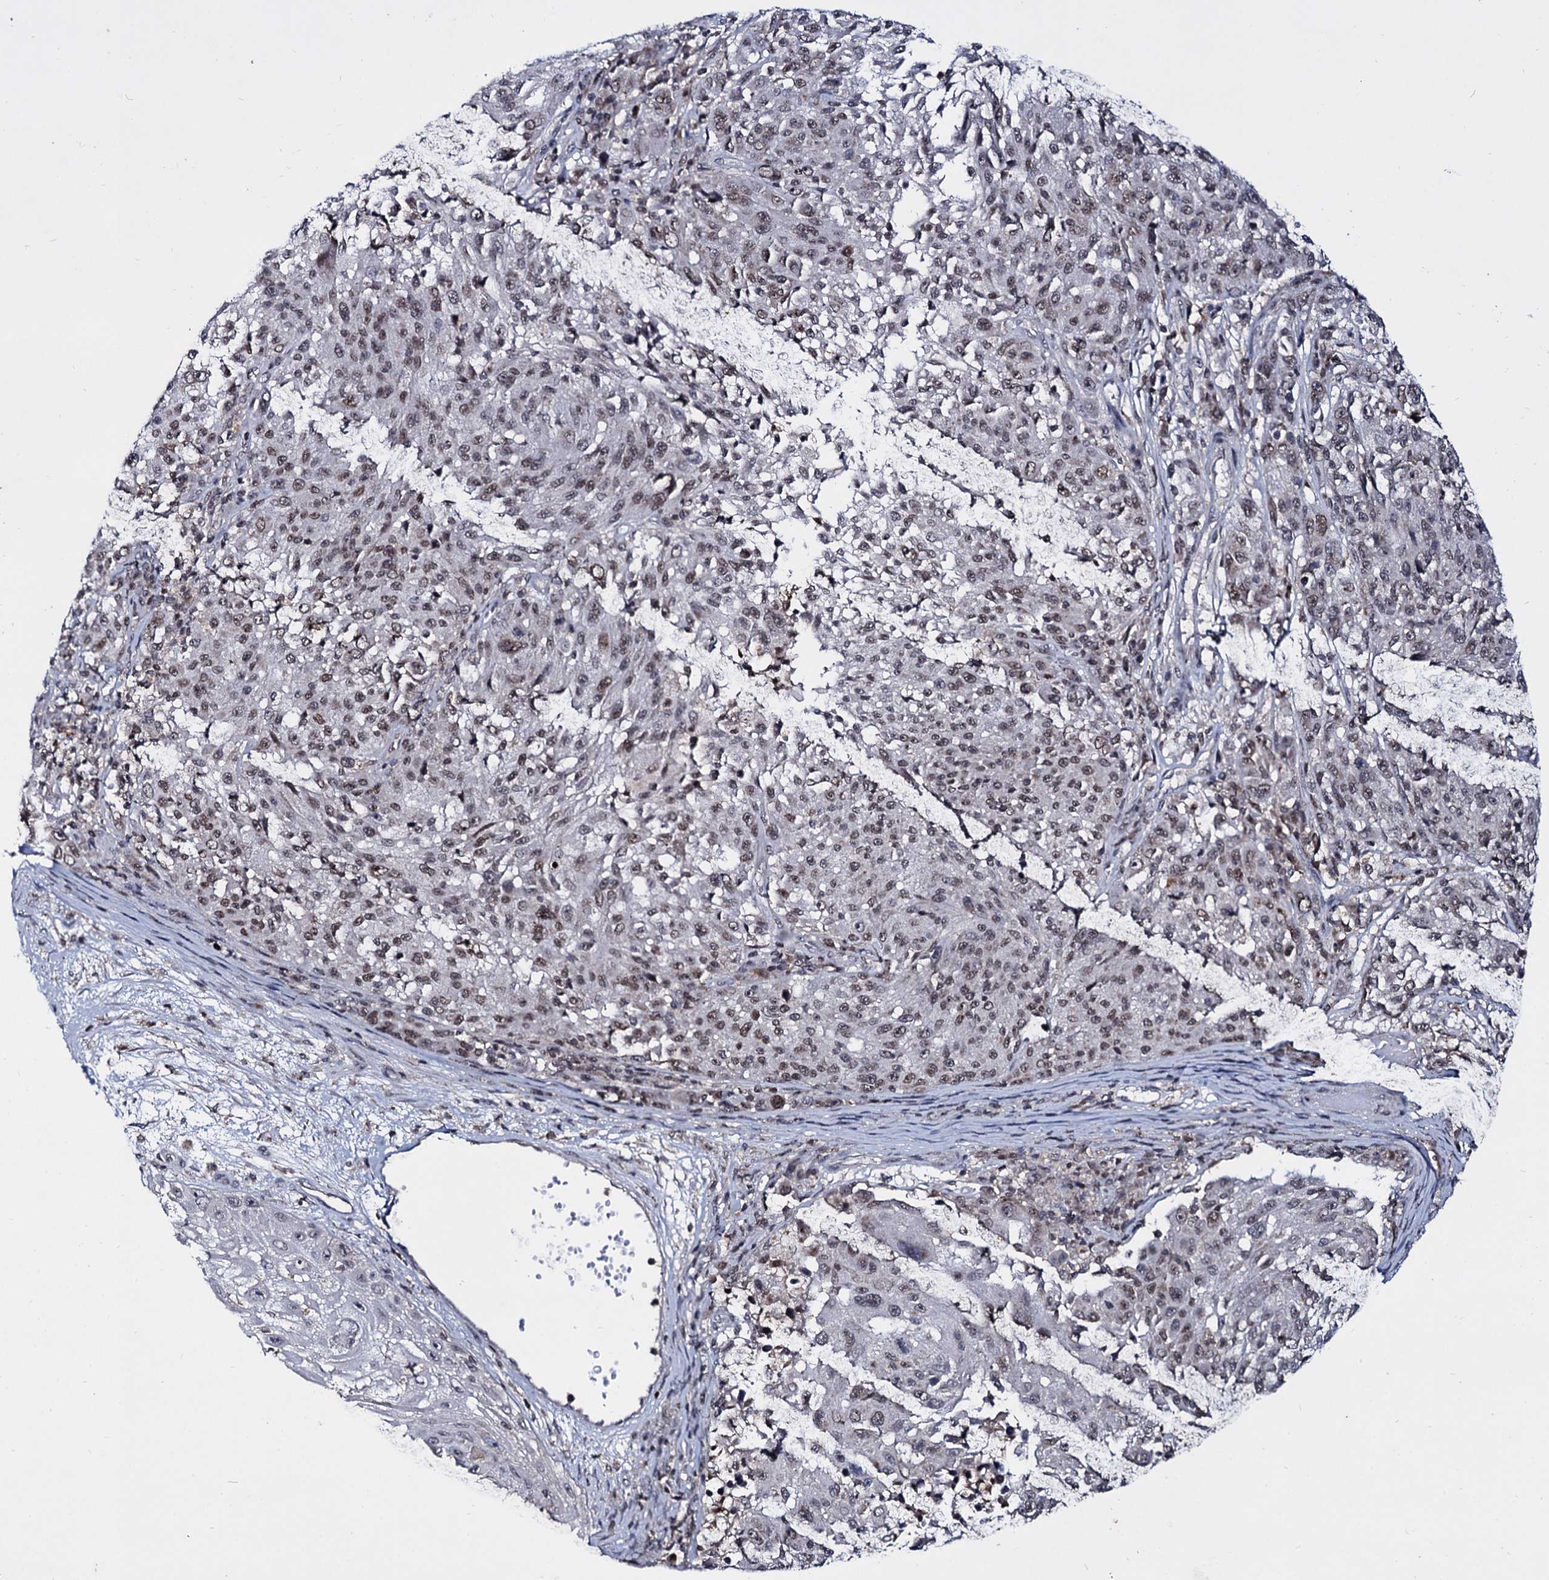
{"staining": {"intensity": "weak", "quantity": "25%-75%", "location": "nuclear"}, "tissue": "melanoma", "cell_type": "Tumor cells", "image_type": "cancer", "snomed": [{"axis": "morphology", "description": "Malignant melanoma, NOS"}, {"axis": "topography", "description": "Skin"}], "caption": "Malignant melanoma stained with a brown dye demonstrates weak nuclear positive expression in approximately 25%-75% of tumor cells.", "gene": "SMCHD1", "patient": {"sex": "male", "age": 53}}